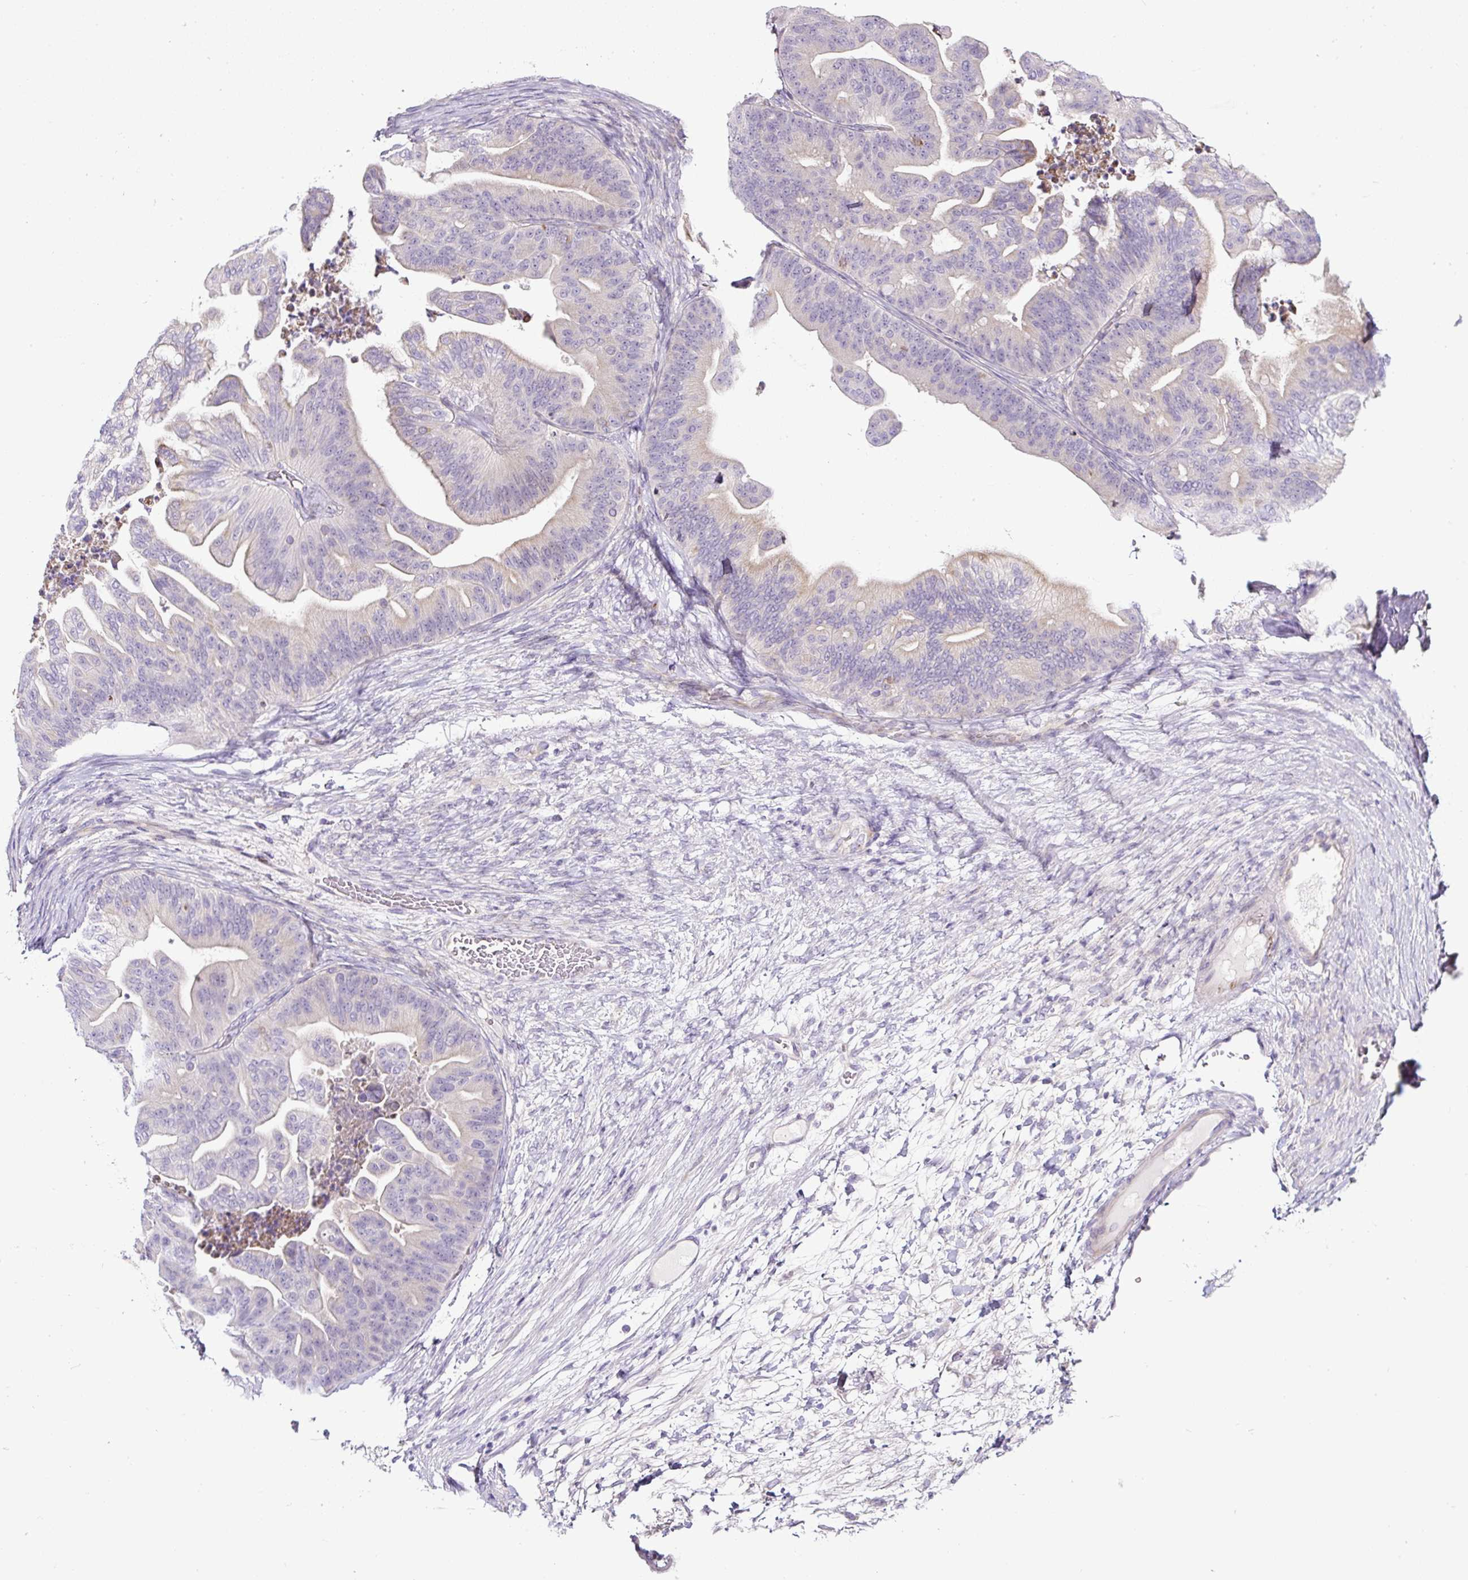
{"staining": {"intensity": "moderate", "quantity": "<25%", "location": "cytoplasmic/membranous"}, "tissue": "ovarian cancer", "cell_type": "Tumor cells", "image_type": "cancer", "snomed": [{"axis": "morphology", "description": "Cystadenocarcinoma, mucinous, NOS"}, {"axis": "topography", "description": "Ovary"}], "caption": "A low amount of moderate cytoplasmic/membranous staining is seen in approximately <25% of tumor cells in mucinous cystadenocarcinoma (ovarian) tissue. The staining was performed using DAB, with brown indicating positive protein expression. Nuclei are stained blue with hematoxylin.", "gene": "HPS4", "patient": {"sex": "female", "age": 67}}